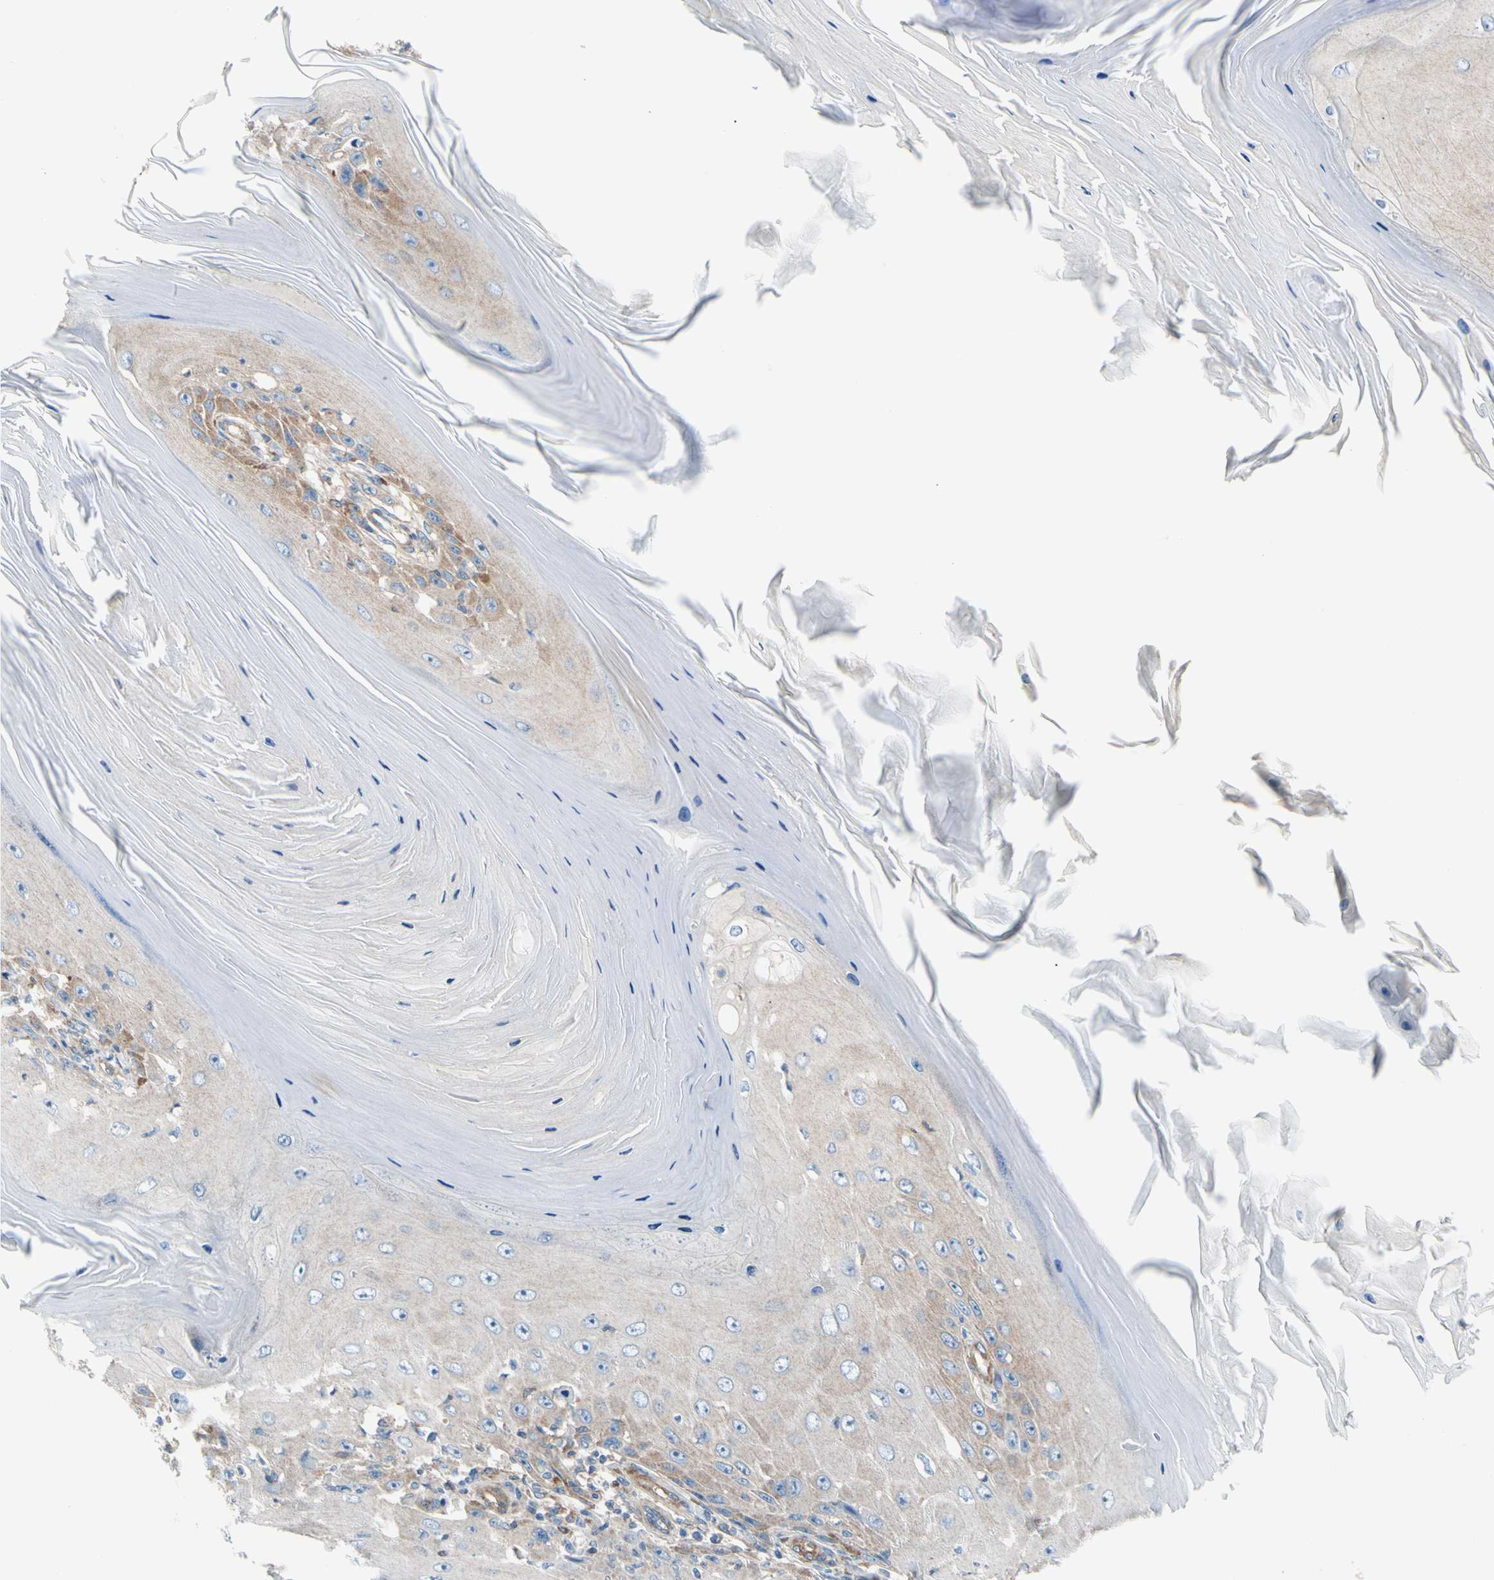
{"staining": {"intensity": "moderate", "quantity": ">75%", "location": "cytoplasmic/membranous"}, "tissue": "skin cancer", "cell_type": "Tumor cells", "image_type": "cancer", "snomed": [{"axis": "morphology", "description": "Squamous cell carcinoma, NOS"}, {"axis": "topography", "description": "Skin"}], "caption": "The immunohistochemical stain shows moderate cytoplasmic/membranous expression in tumor cells of skin cancer tissue.", "gene": "GPHN", "patient": {"sex": "female", "age": 73}}